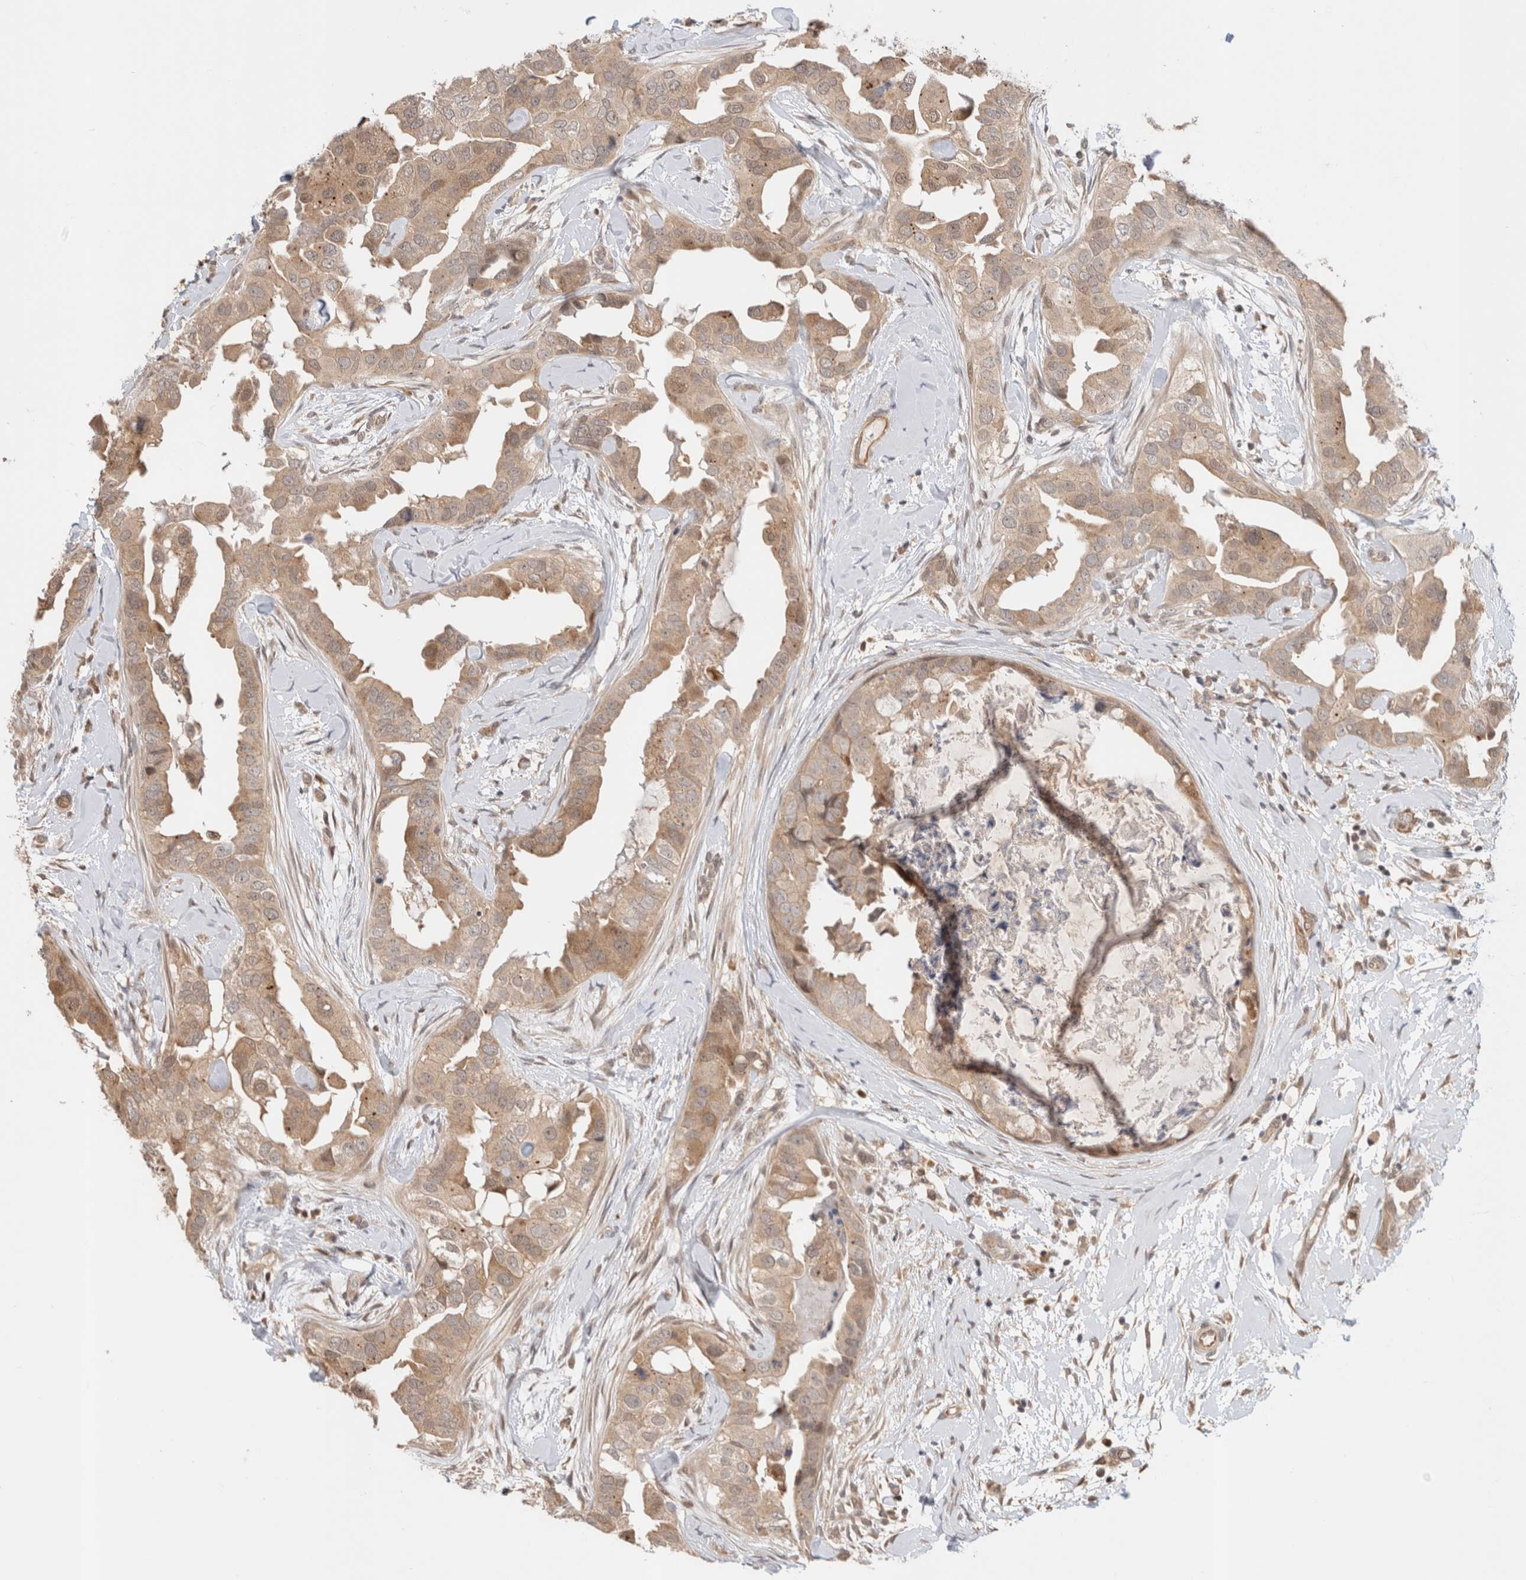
{"staining": {"intensity": "weak", "quantity": ">75%", "location": "cytoplasmic/membranous"}, "tissue": "breast cancer", "cell_type": "Tumor cells", "image_type": "cancer", "snomed": [{"axis": "morphology", "description": "Duct carcinoma"}, {"axis": "topography", "description": "Breast"}], "caption": "Breast cancer (intraductal carcinoma) tissue displays weak cytoplasmic/membranous positivity in approximately >75% of tumor cells (DAB (3,3'-diaminobenzidine) IHC with brightfield microscopy, high magnification).", "gene": "OTUD6B", "patient": {"sex": "female", "age": 40}}